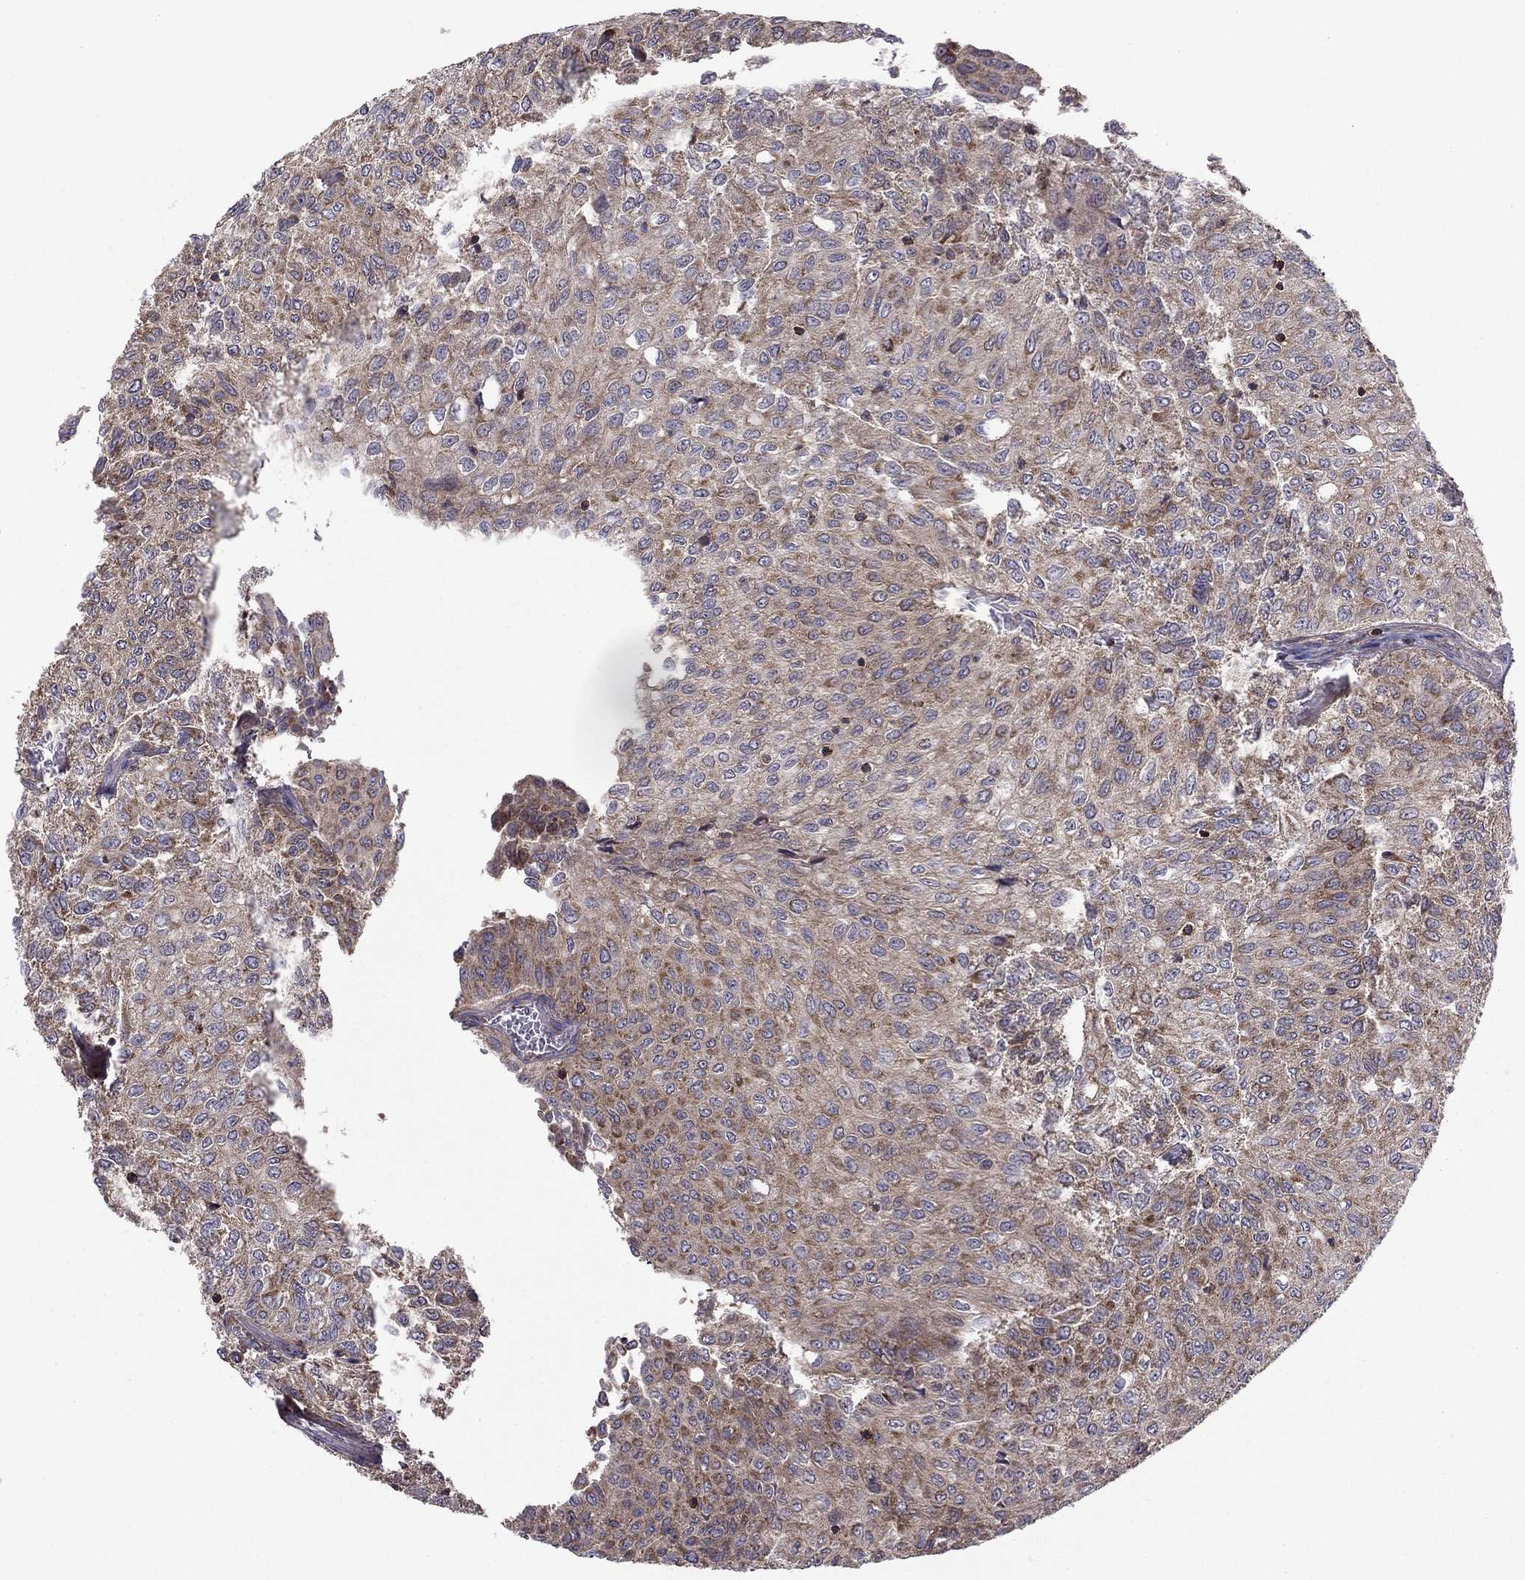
{"staining": {"intensity": "moderate", "quantity": "25%-75%", "location": "cytoplasmic/membranous"}, "tissue": "urothelial cancer", "cell_type": "Tumor cells", "image_type": "cancer", "snomed": [{"axis": "morphology", "description": "Urothelial carcinoma, Low grade"}, {"axis": "topography", "description": "Urinary bladder"}], "caption": "An image of human urothelial cancer stained for a protein shows moderate cytoplasmic/membranous brown staining in tumor cells. (DAB (3,3'-diaminobenzidine) = brown stain, brightfield microscopy at high magnification).", "gene": "ALG6", "patient": {"sex": "male", "age": 78}}